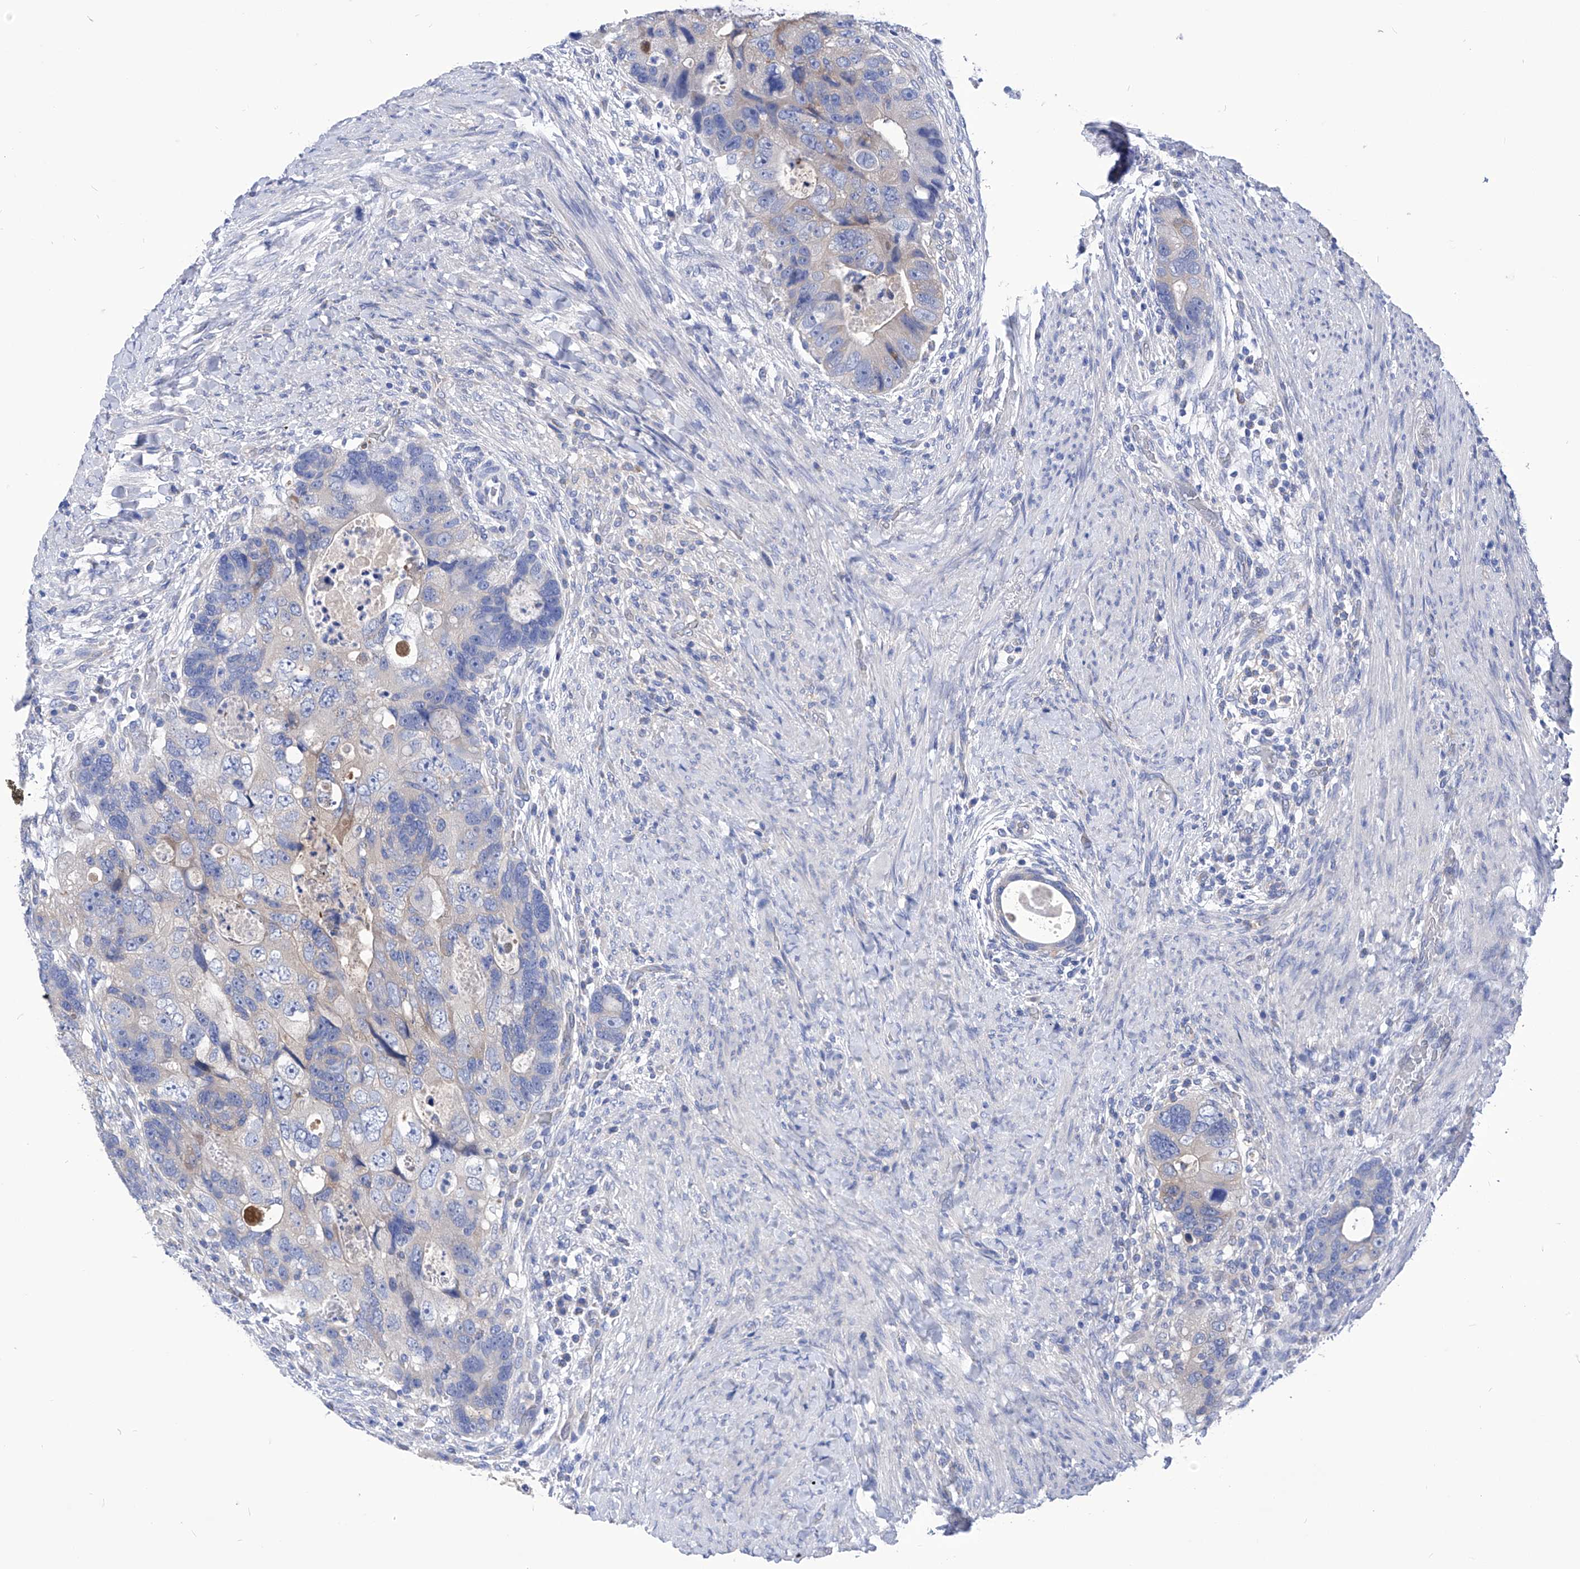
{"staining": {"intensity": "negative", "quantity": "none", "location": "none"}, "tissue": "colorectal cancer", "cell_type": "Tumor cells", "image_type": "cancer", "snomed": [{"axis": "morphology", "description": "Adenocarcinoma, NOS"}, {"axis": "topography", "description": "Rectum"}], "caption": "The IHC image has no significant expression in tumor cells of adenocarcinoma (colorectal) tissue. (Stains: DAB (3,3'-diaminobenzidine) IHC with hematoxylin counter stain, Microscopy: brightfield microscopy at high magnification).", "gene": "XPNPEP1", "patient": {"sex": "male", "age": 59}}